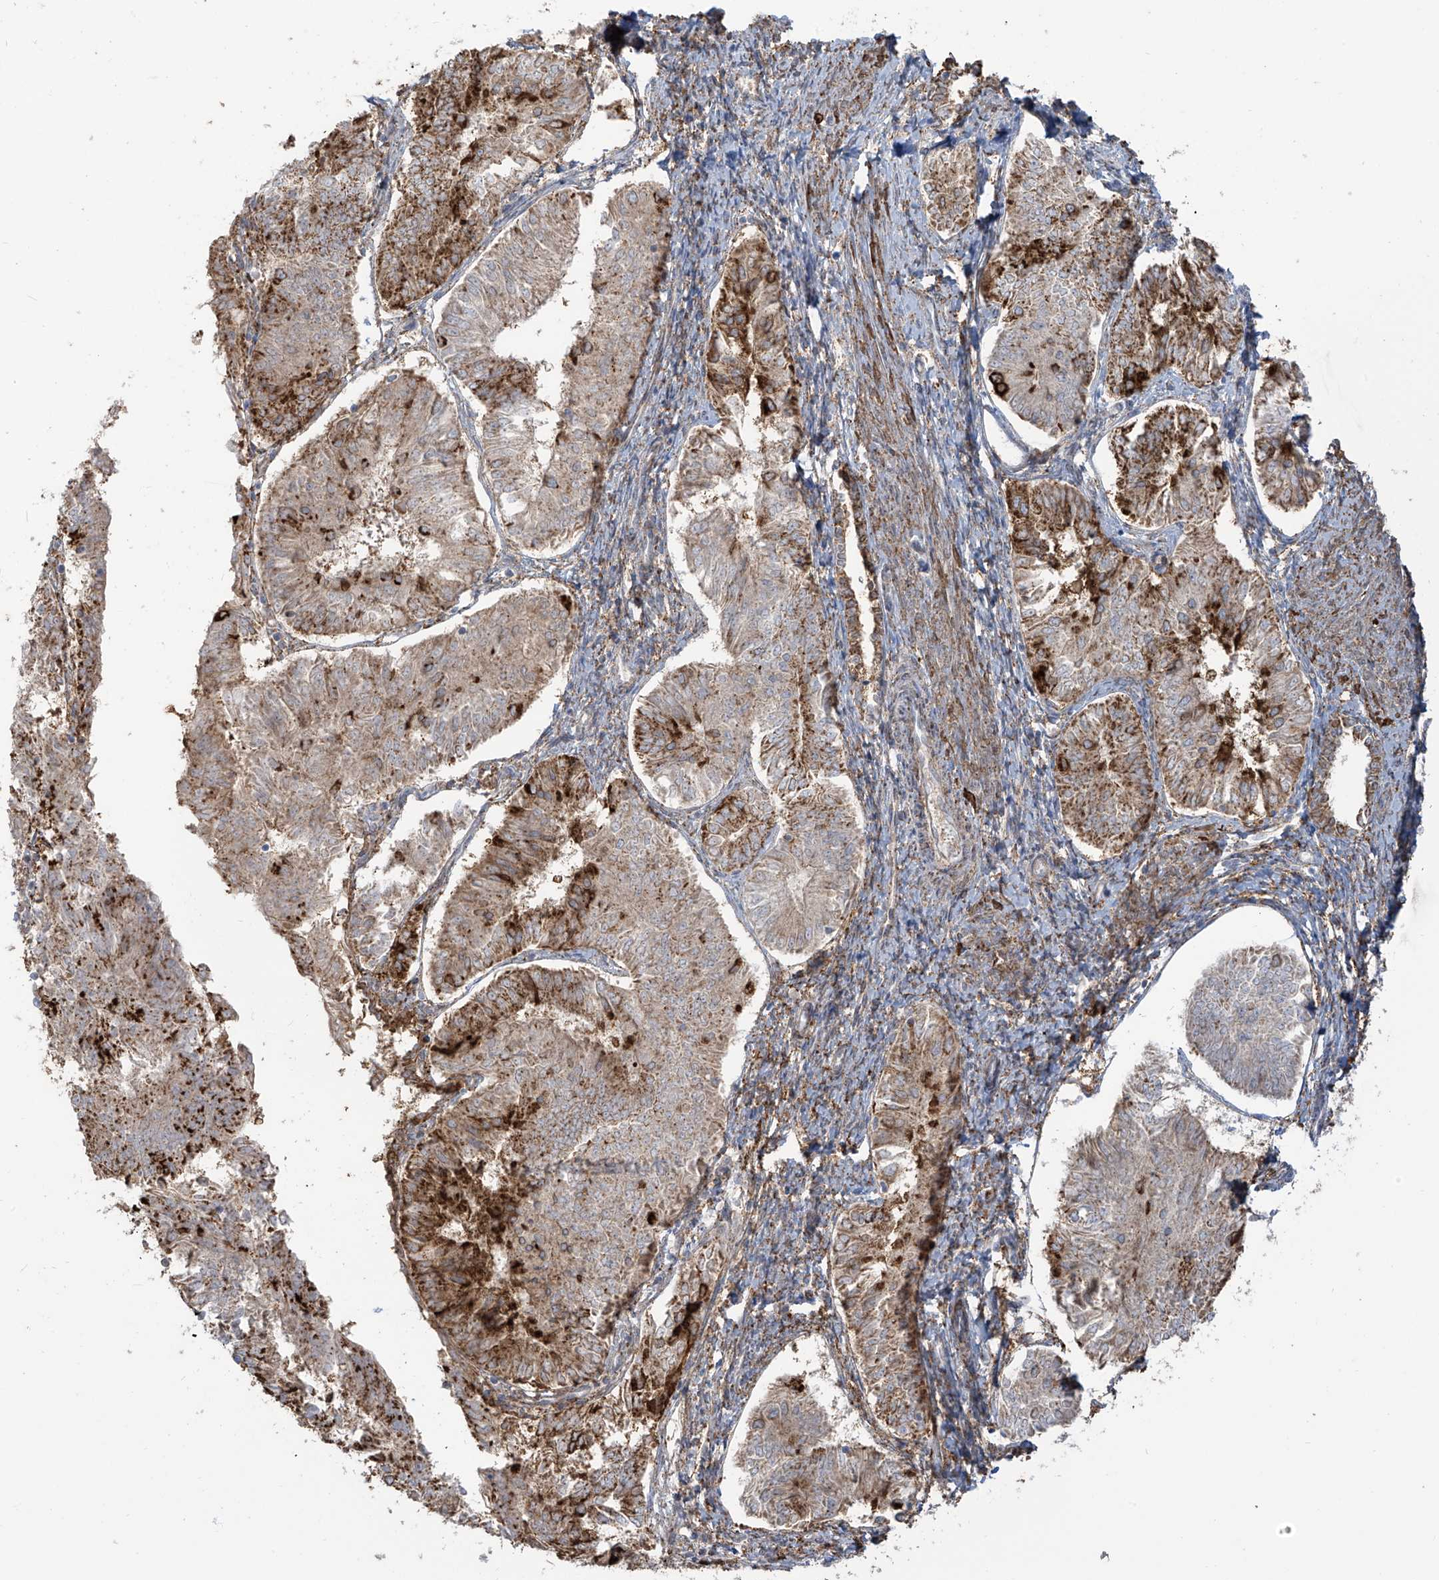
{"staining": {"intensity": "strong", "quantity": "<25%", "location": "cytoplasmic/membranous"}, "tissue": "endometrial cancer", "cell_type": "Tumor cells", "image_type": "cancer", "snomed": [{"axis": "morphology", "description": "Adenocarcinoma, NOS"}, {"axis": "topography", "description": "Endometrium"}], "caption": "Immunohistochemistry histopathology image of neoplastic tissue: endometrial cancer stained using immunohistochemistry (IHC) reveals medium levels of strong protein expression localized specifically in the cytoplasmic/membranous of tumor cells, appearing as a cytoplasmic/membranous brown color.", "gene": "ZGRF1", "patient": {"sex": "female", "age": 58}}